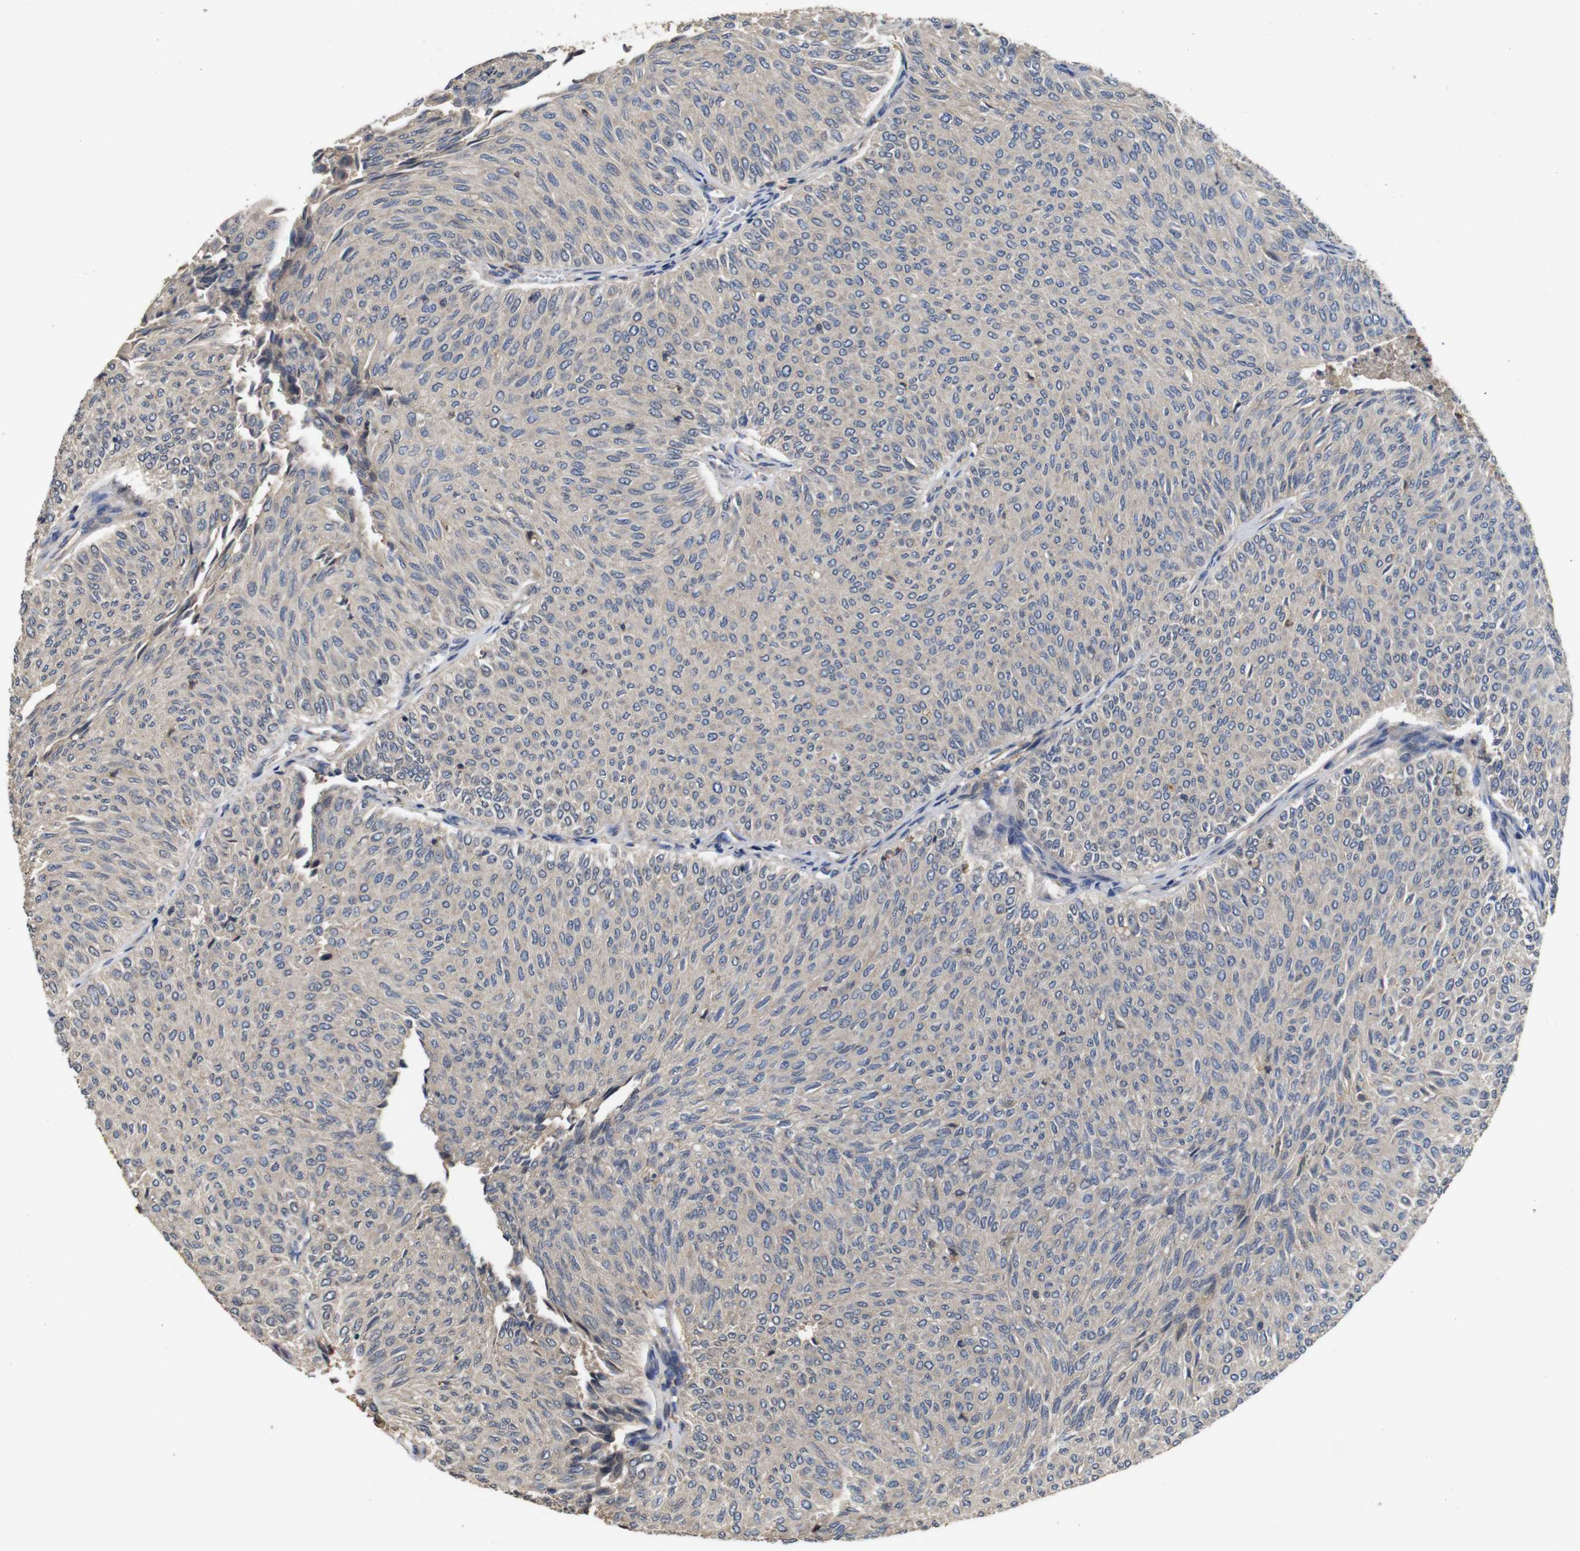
{"staining": {"intensity": "negative", "quantity": "none", "location": "none"}, "tissue": "urothelial cancer", "cell_type": "Tumor cells", "image_type": "cancer", "snomed": [{"axis": "morphology", "description": "Urothelial carcinoma, Low grade"}, {"axis": "topography", "description": "Urinary bladder"}], "caption": "Urothelial cancer stained for a protein using immunohistochemistry shows no staining tumor cells.", "gene": "ARHGAP24", "patient": {"sex": "male", "age": 78}}